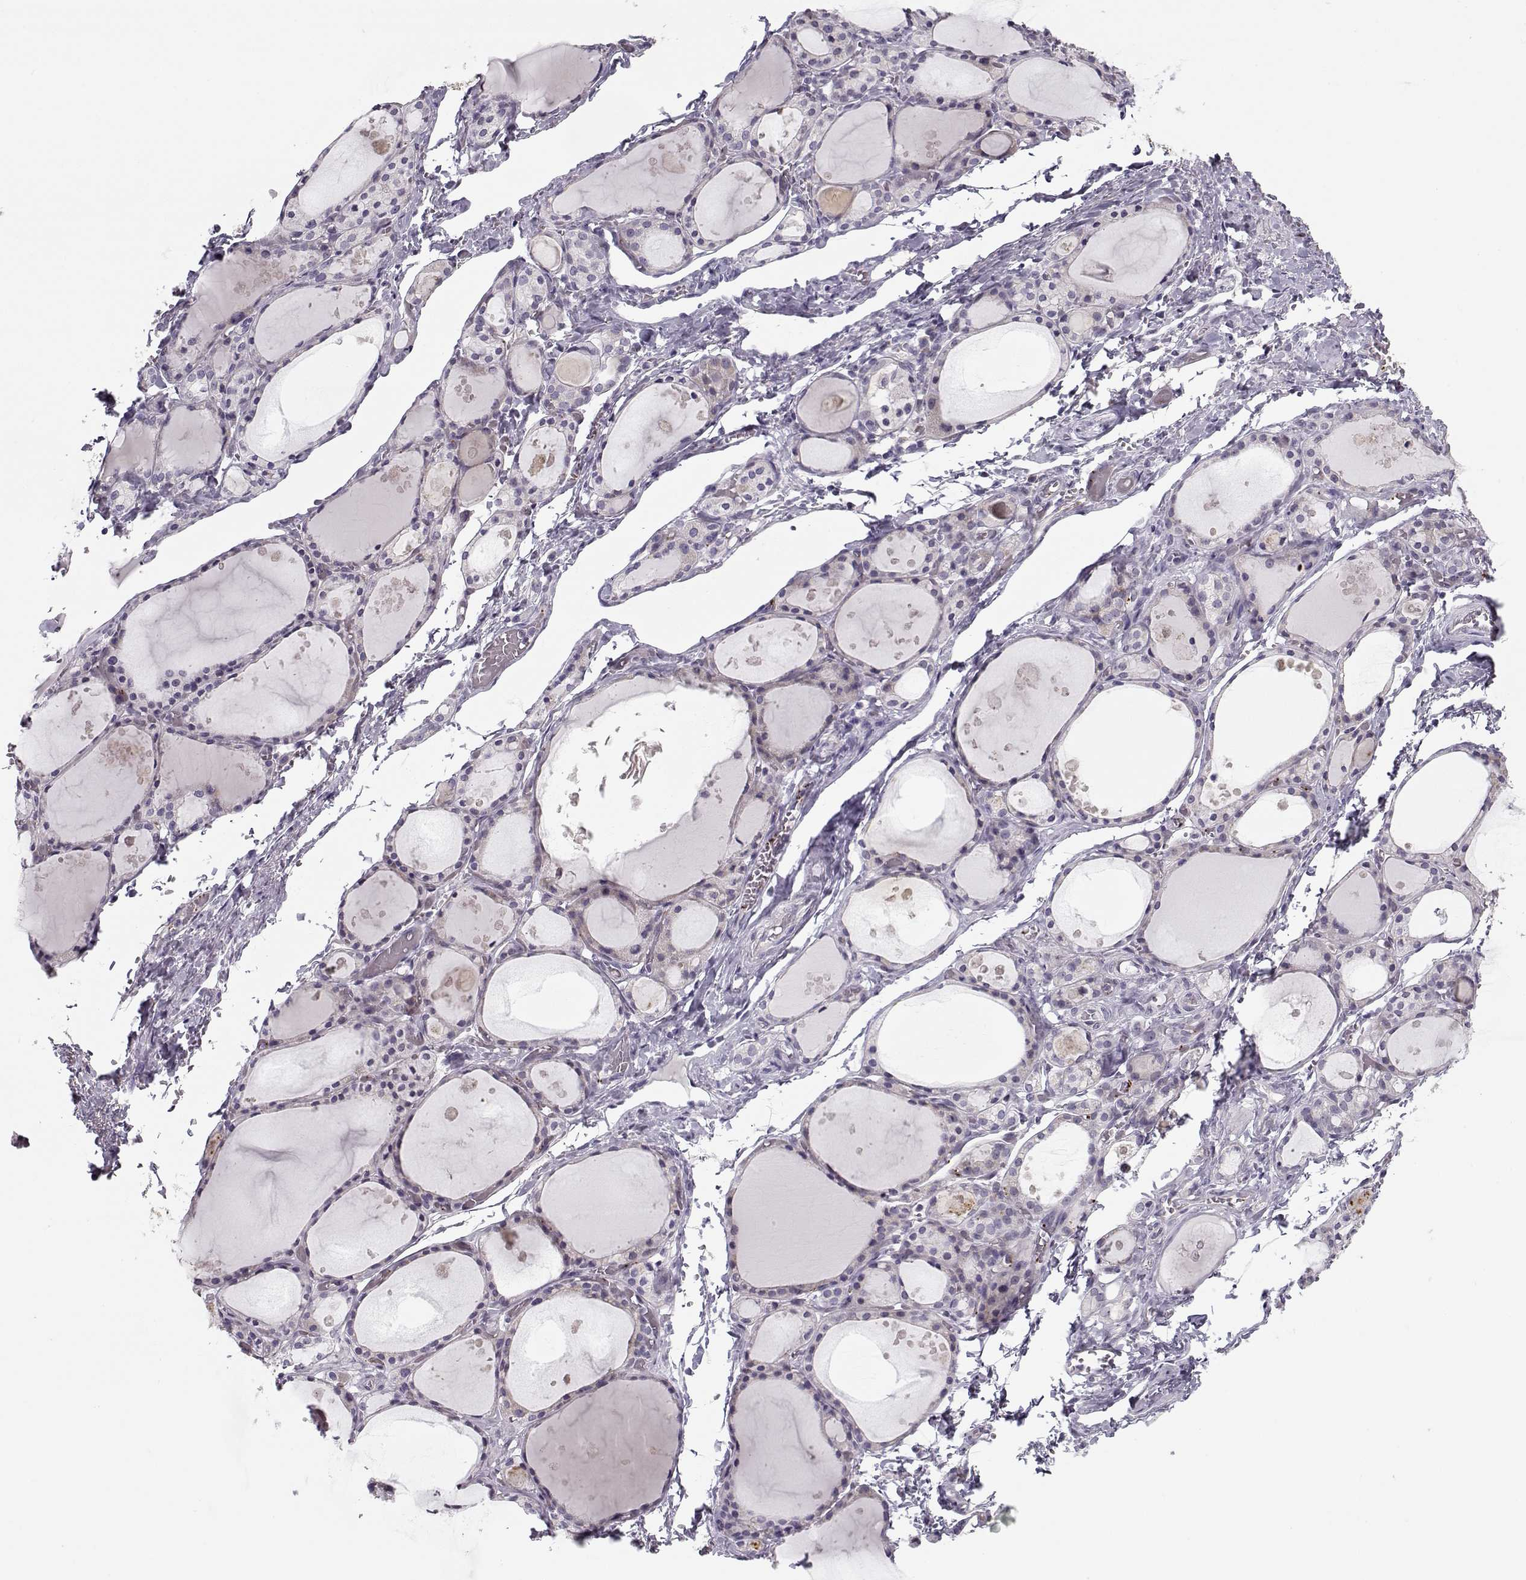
{"staining": {"intensity": "negative", "quantity": "none", "location": "none"}, "tissue": "thyroid gland", "cell_type": "Glandular cells", "image_type": "normal", "snomed": [{"axis": "morphology", "description": "Normal tissue, NOS"}, {"axis": "topography", "description": "Thyroid gland"}], "caption": "This is a image of immunohistochemistry staining of benign thyroid gland, which shows no expression in glandular cells. (Brightfield microscopy of DAB (3,3'-diaminobenzidine) immunohistochemistry at high magnification).", "gene": "KLF17", "patient": {"sex": "male", "age": 68}}